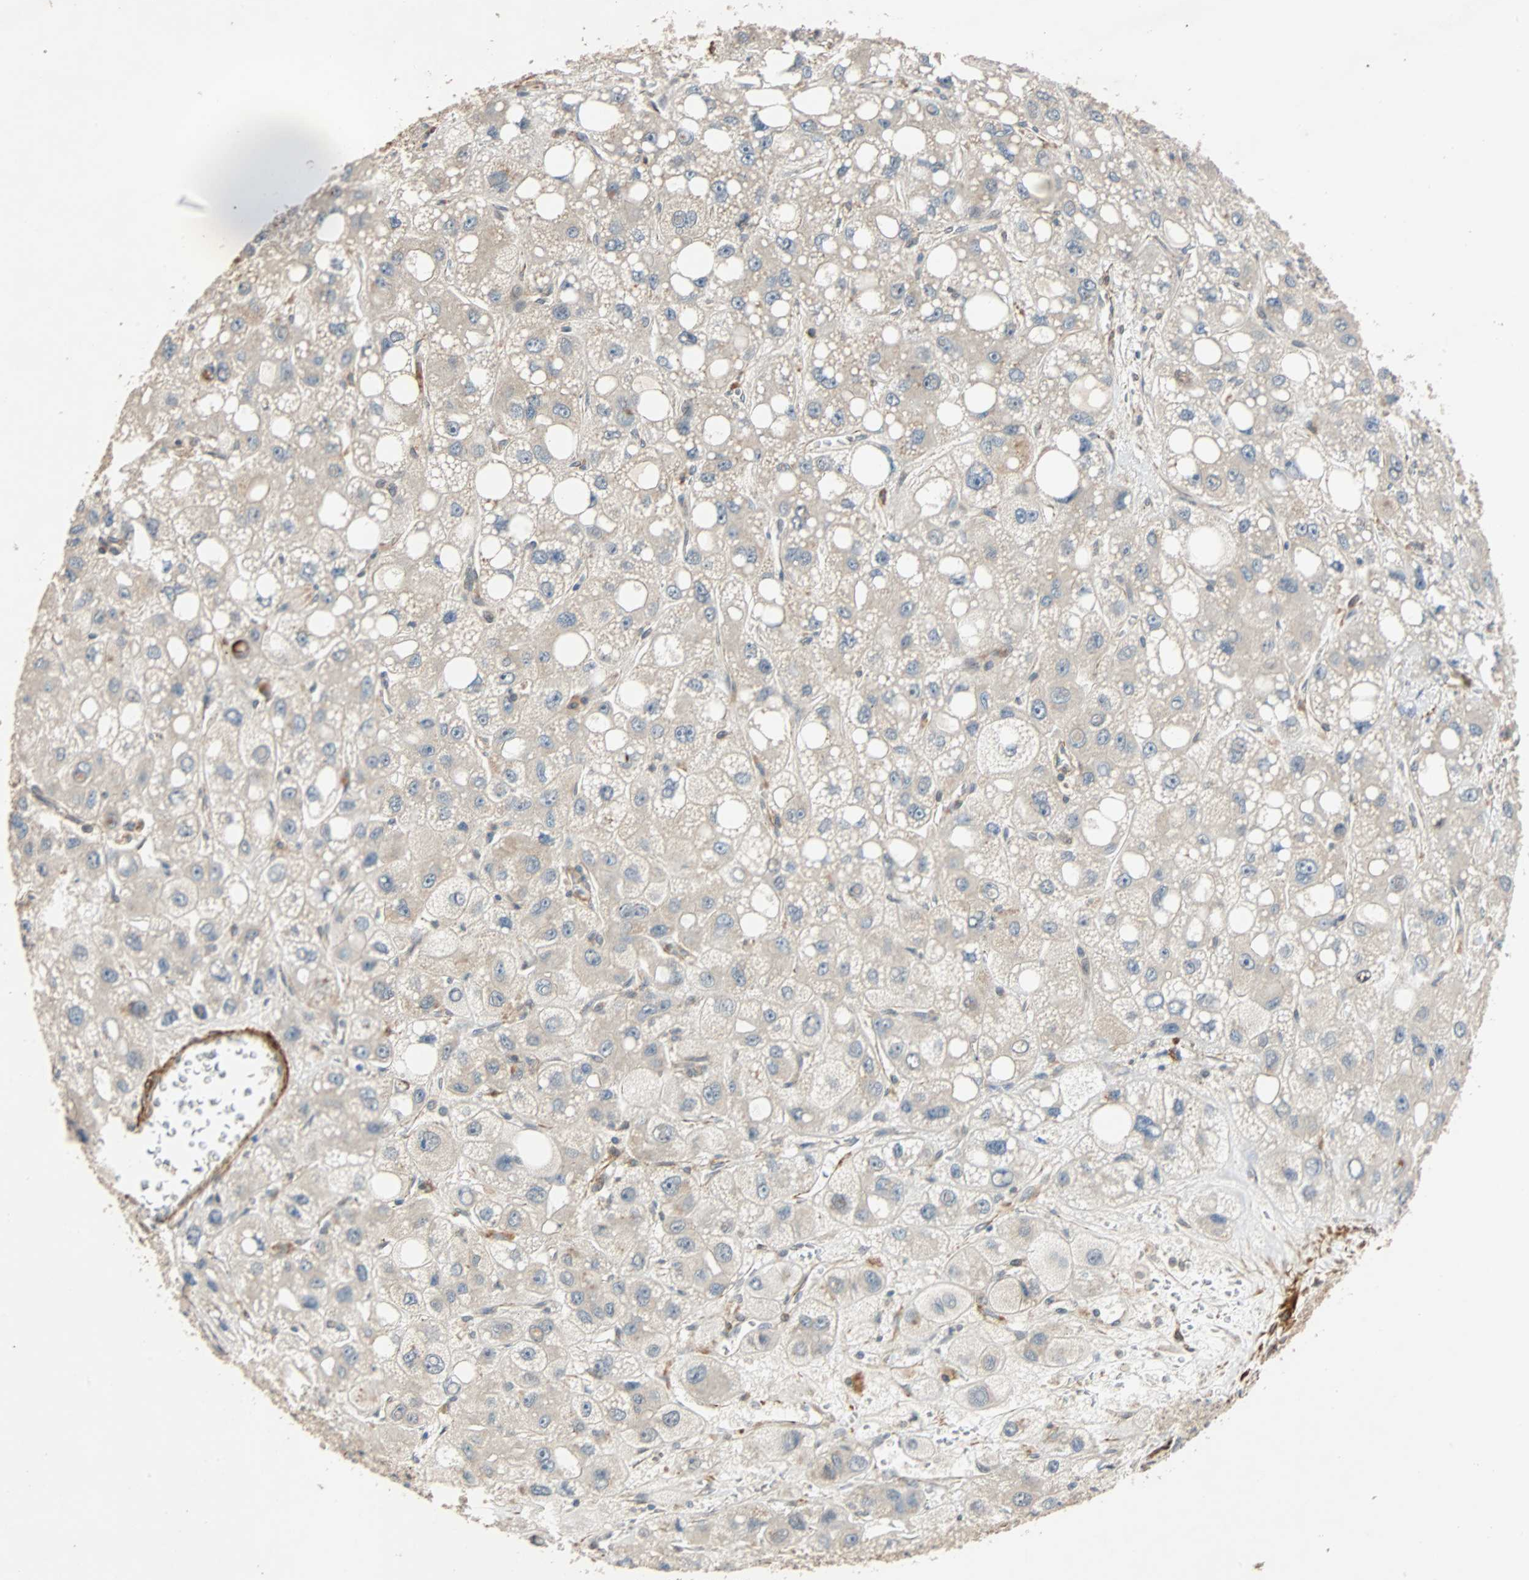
{"staining": {"intensity": "negative", "quantity": "none", "location": "none"}, "tissue": "liver cancer", "cell_type": "Tumor cells", "image_type": "cancer", "snomed": [{"axis": "morphology", "description": "Carcinoma, Hepatocellular, NOS"}, {"axis": "topography", "description": "Liver"}], "caption": "This is an immunohistochemistry histopathology image of human liver hepatocellular carcinoma. There is no expression in tumor cells.", "gene": "QSER1", "patient": {"sex": "male", "age": 55}}